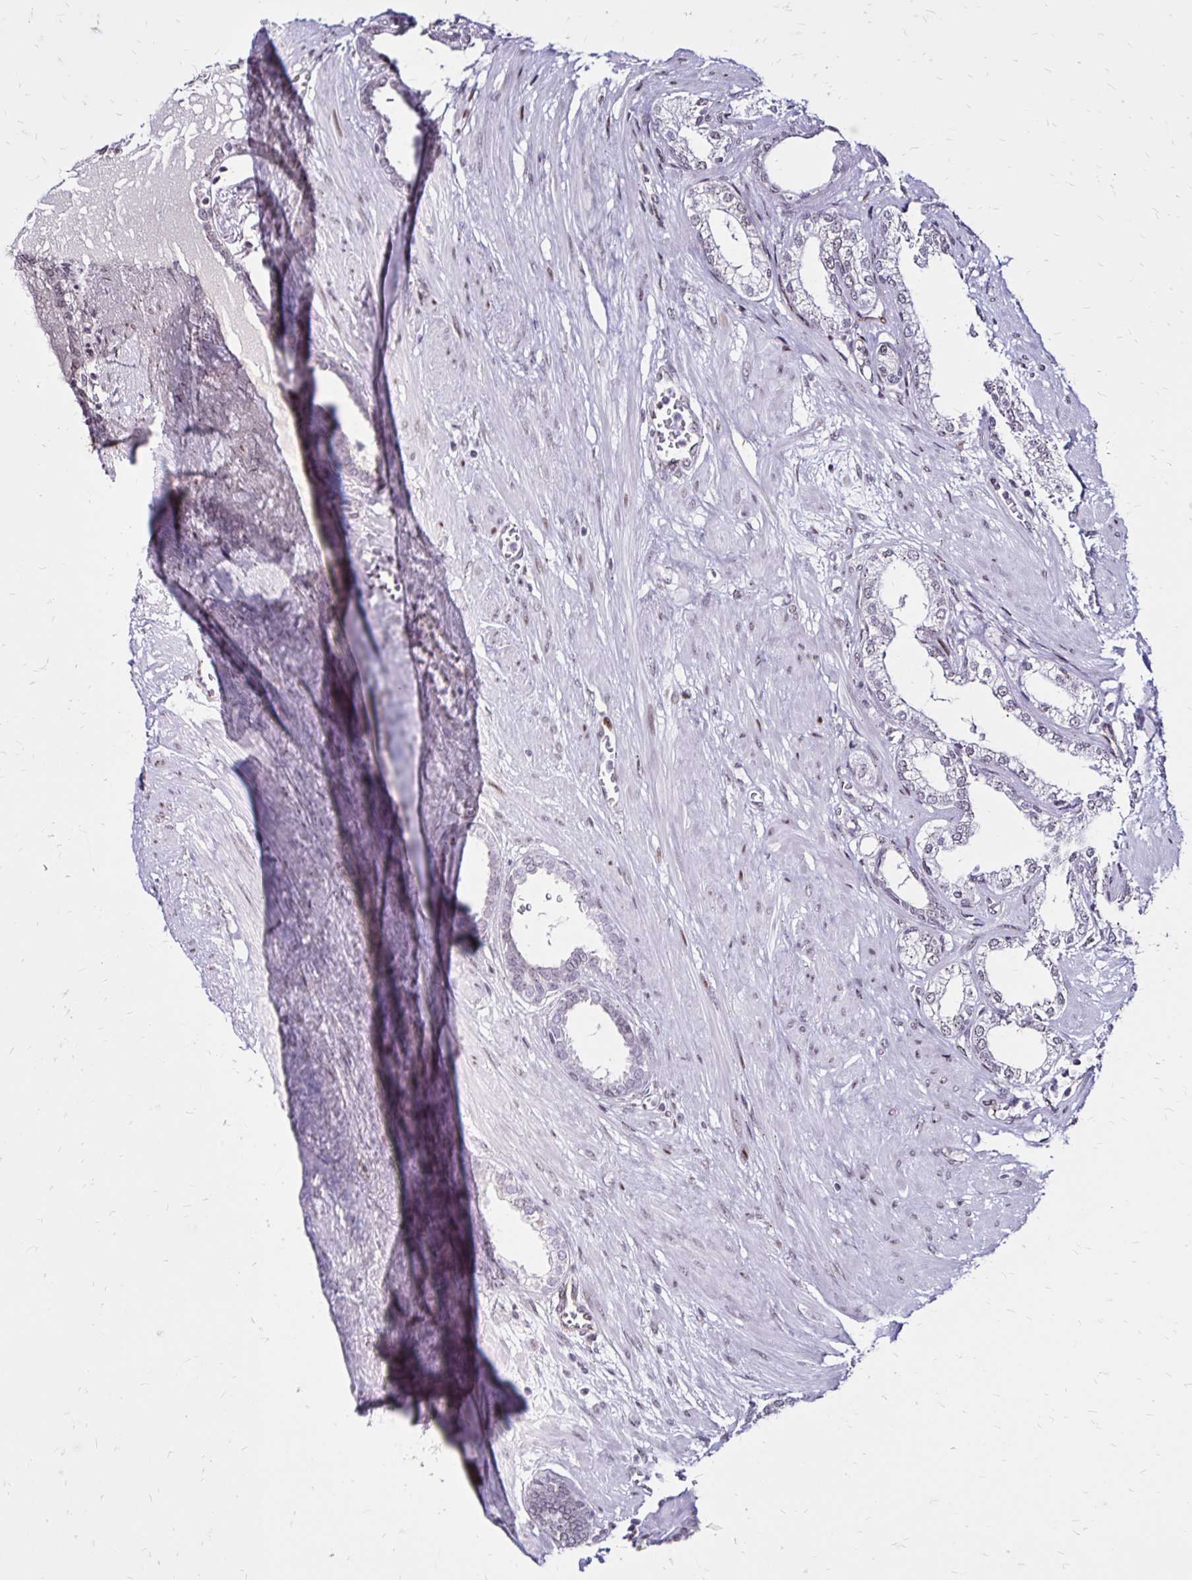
{"staining": {"intensity": "negative", "quantity": "none", "location": "none"}, "tissue": "prostate cancer", "cell_type": "Tumor cells", "image_type": "cancer", "snomed": [{"axis": "morphology", "description": "Adenocarcinoma, High grade"}, {"axis": "topography", "description": "Prostate"}], "caption": "This image is of prostate cancer stained with immunohistochemistry to label a protein in brown with the nuclei are counter-stained blue. There is no expression in tumor cells.", "gene": "TOB1", "patient": {"sex": "male", "age": 60}}